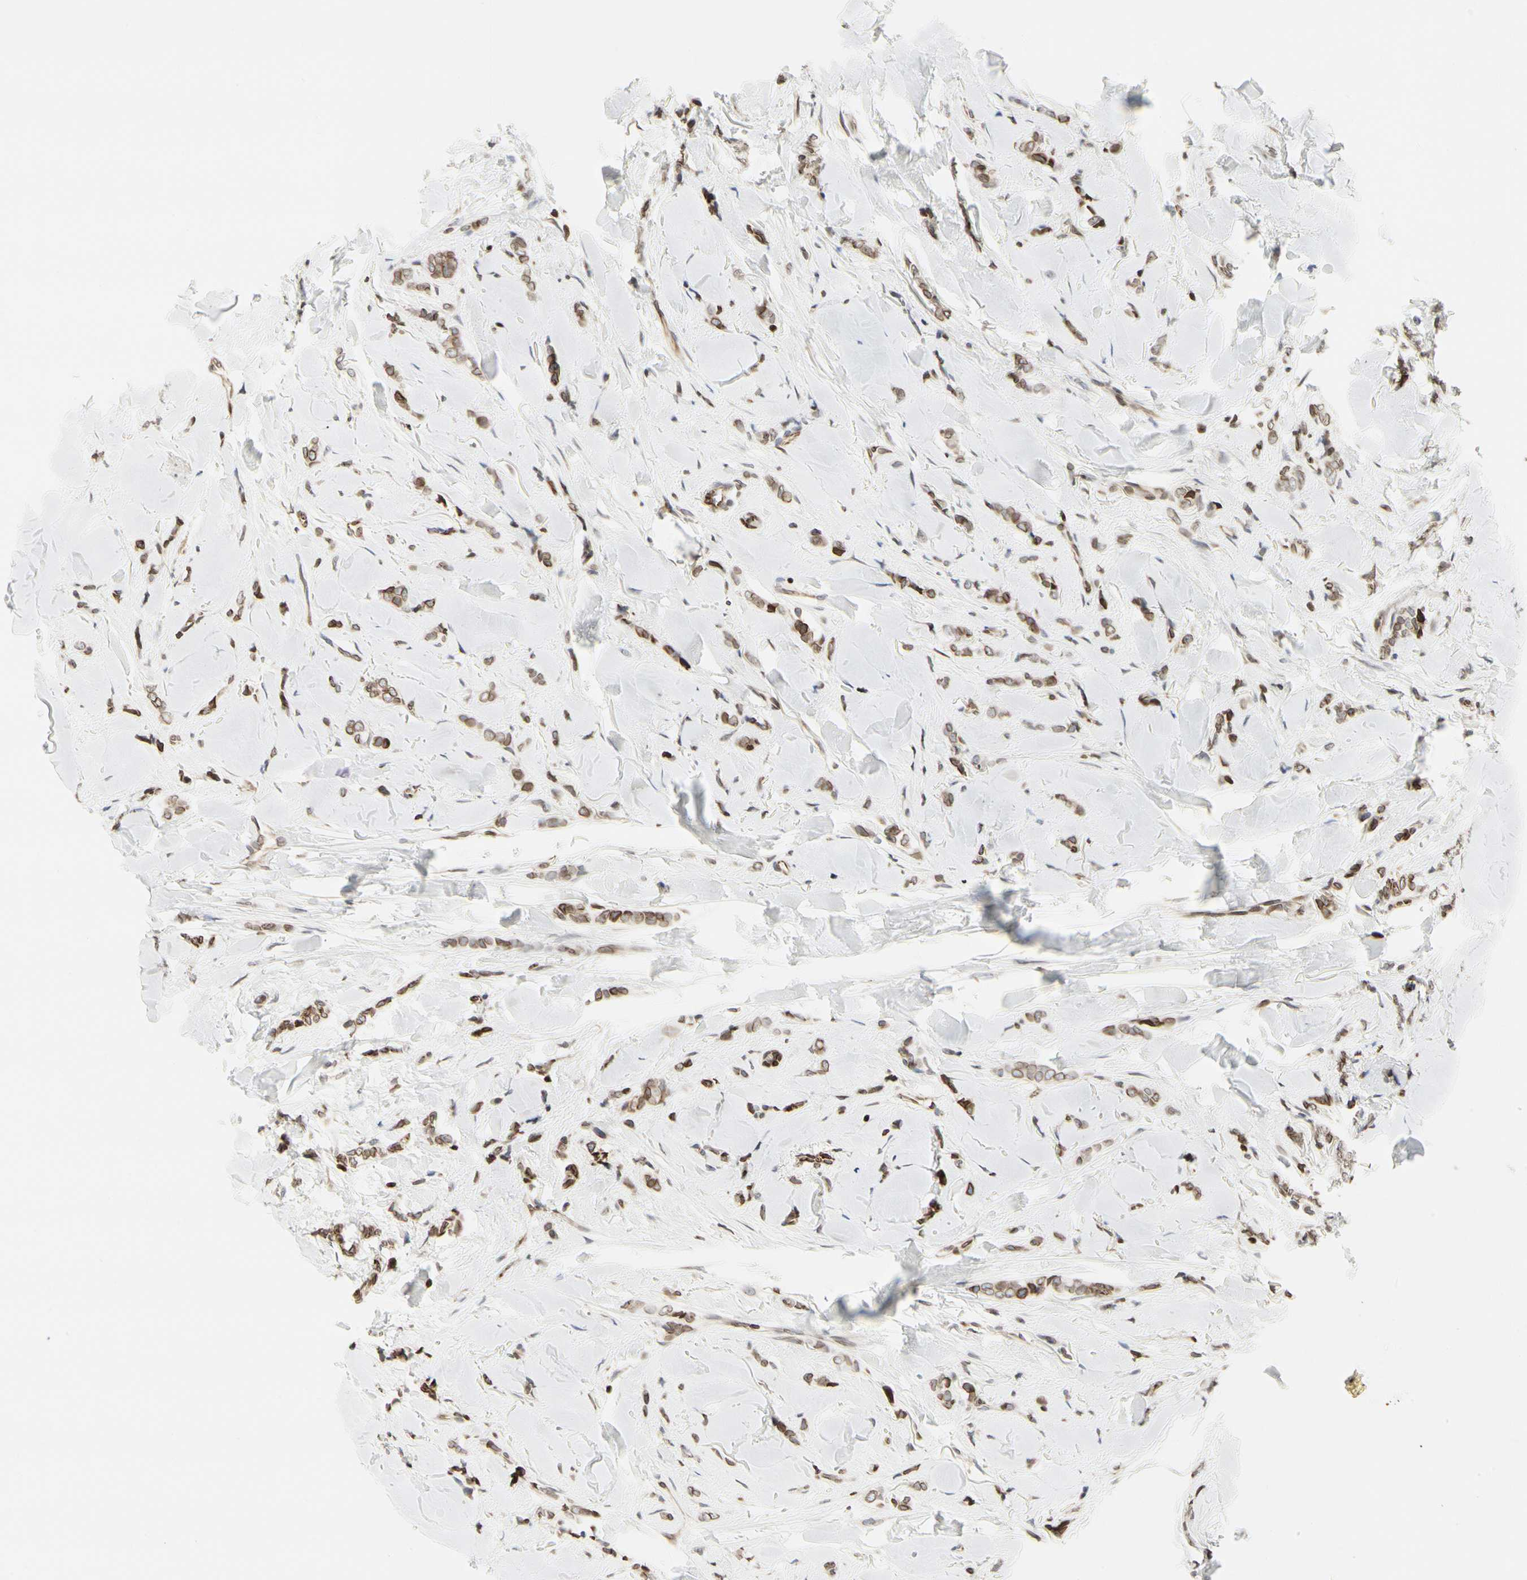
{"staining": {"intensity": "moderate", "quantity": ">75%", "location": "cytoplasmic/membranous,nuclear"}, "tissue": "breast cancer", "cell_type": "Tumor cells", "image_type": "cancer", "snomed": [{"axis": "morphology", "description": "Lobular carcinoma"}, {"axis": "topography", "description": "Skin"}, {"axis": "topography", "description": "Breast"}], "caption": "There is medium levels of moderate cytoplasmic/membranous and nuclear positivity in tumor cells of breast cancer, as demonstrated by immunohistochemical staining (brown color).", "gene": "TMPO", "patient": {"sex": "female", "age": 46}}